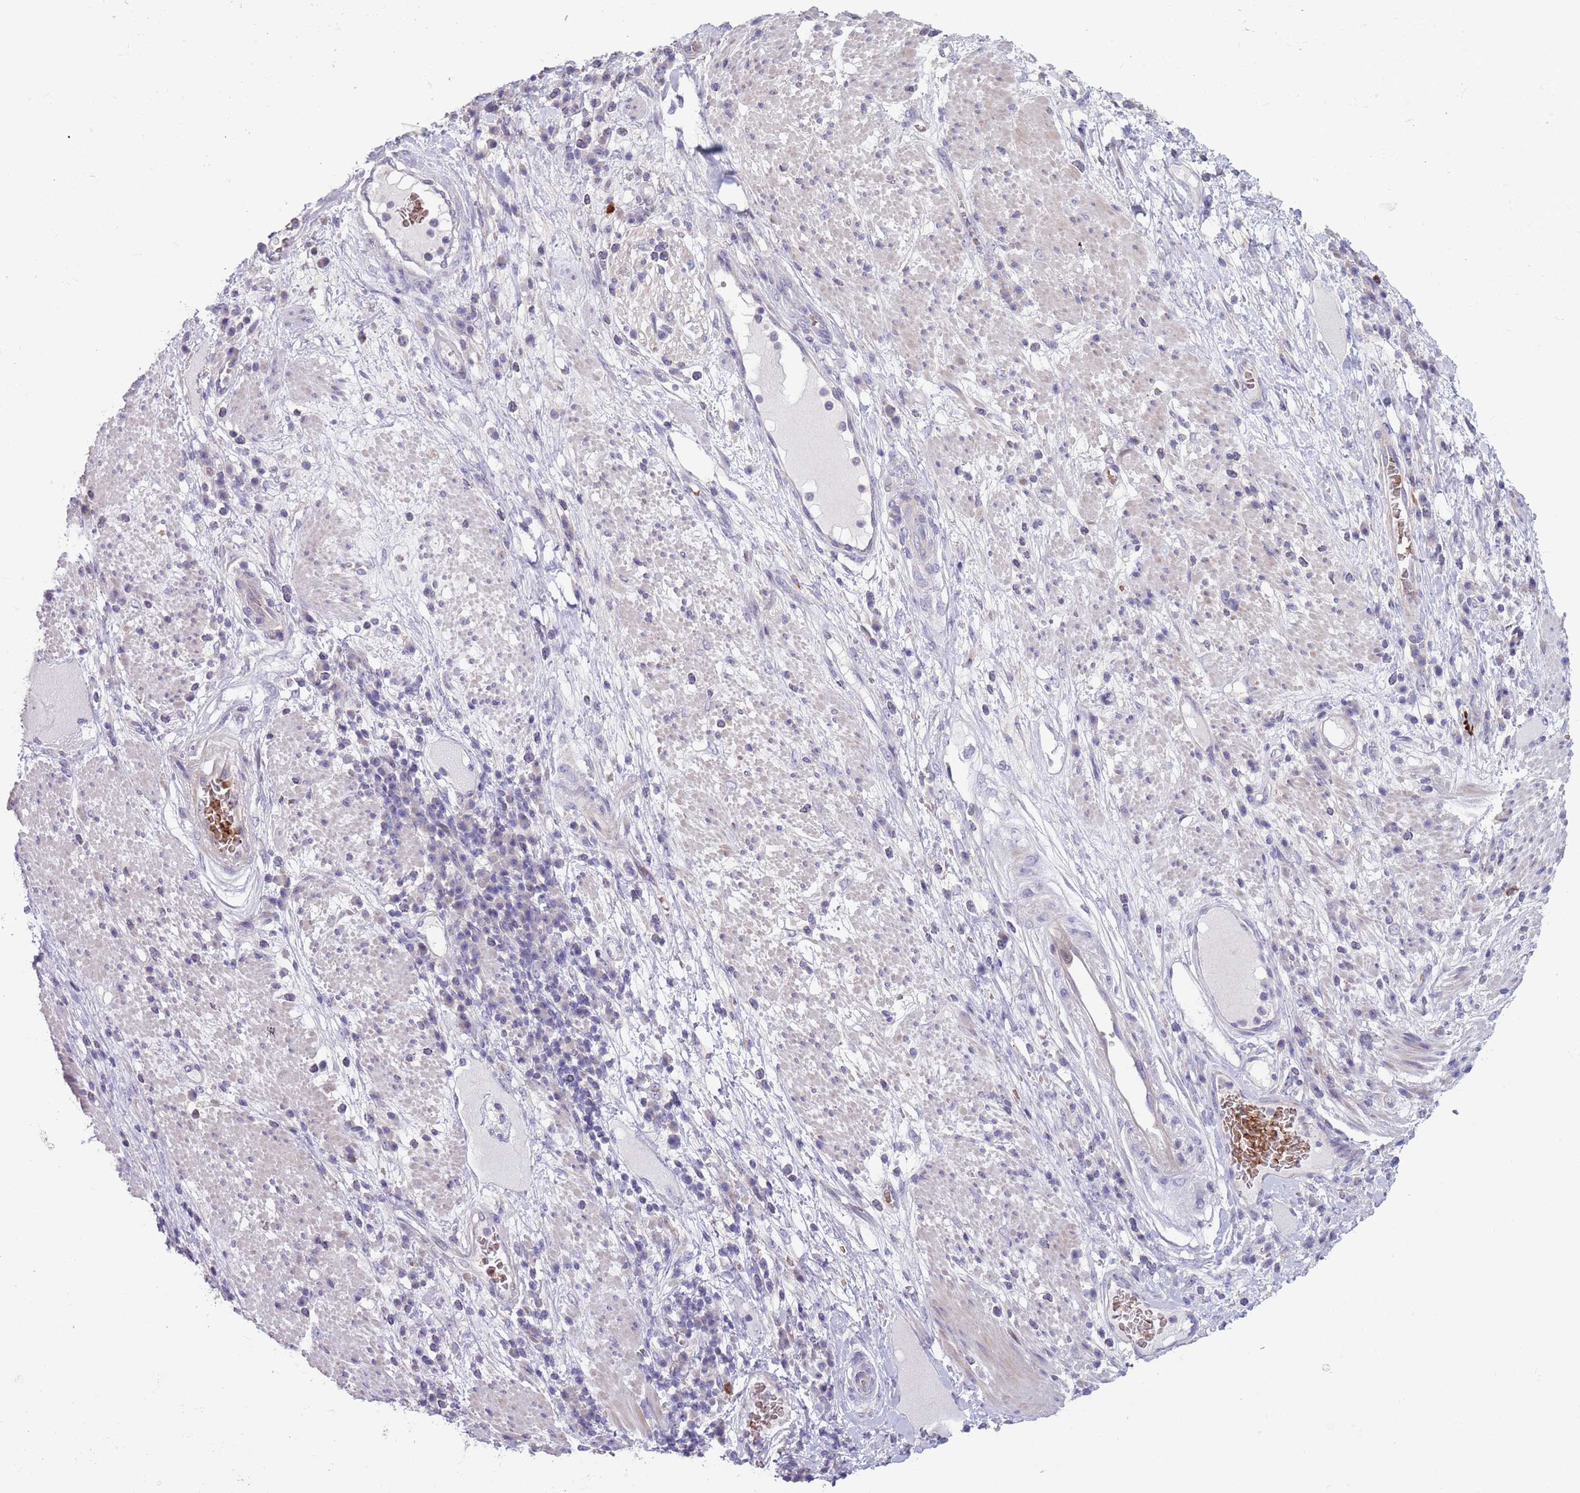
{"staining": {"intensity": "negative", "quantity": "none", "location": "none"}, "tissue": "stomach cancer", "cell_type": "Tumor cells", "image_type": "cancer", "snomed": [{"axis": "morphology", "description": "Normal tissue, NOS"}, {"axis": "morphology", "description": "Adenocarcinoma, NOS"}, {"axis": "topography", "description": "Stomach"}], "caption": "Adenocarcinoma (stomach) stained for a protein using IHC displays no expression tumor cells.", "gene": "ZNF14", "patient": {"sex": "female", "age": 64}}